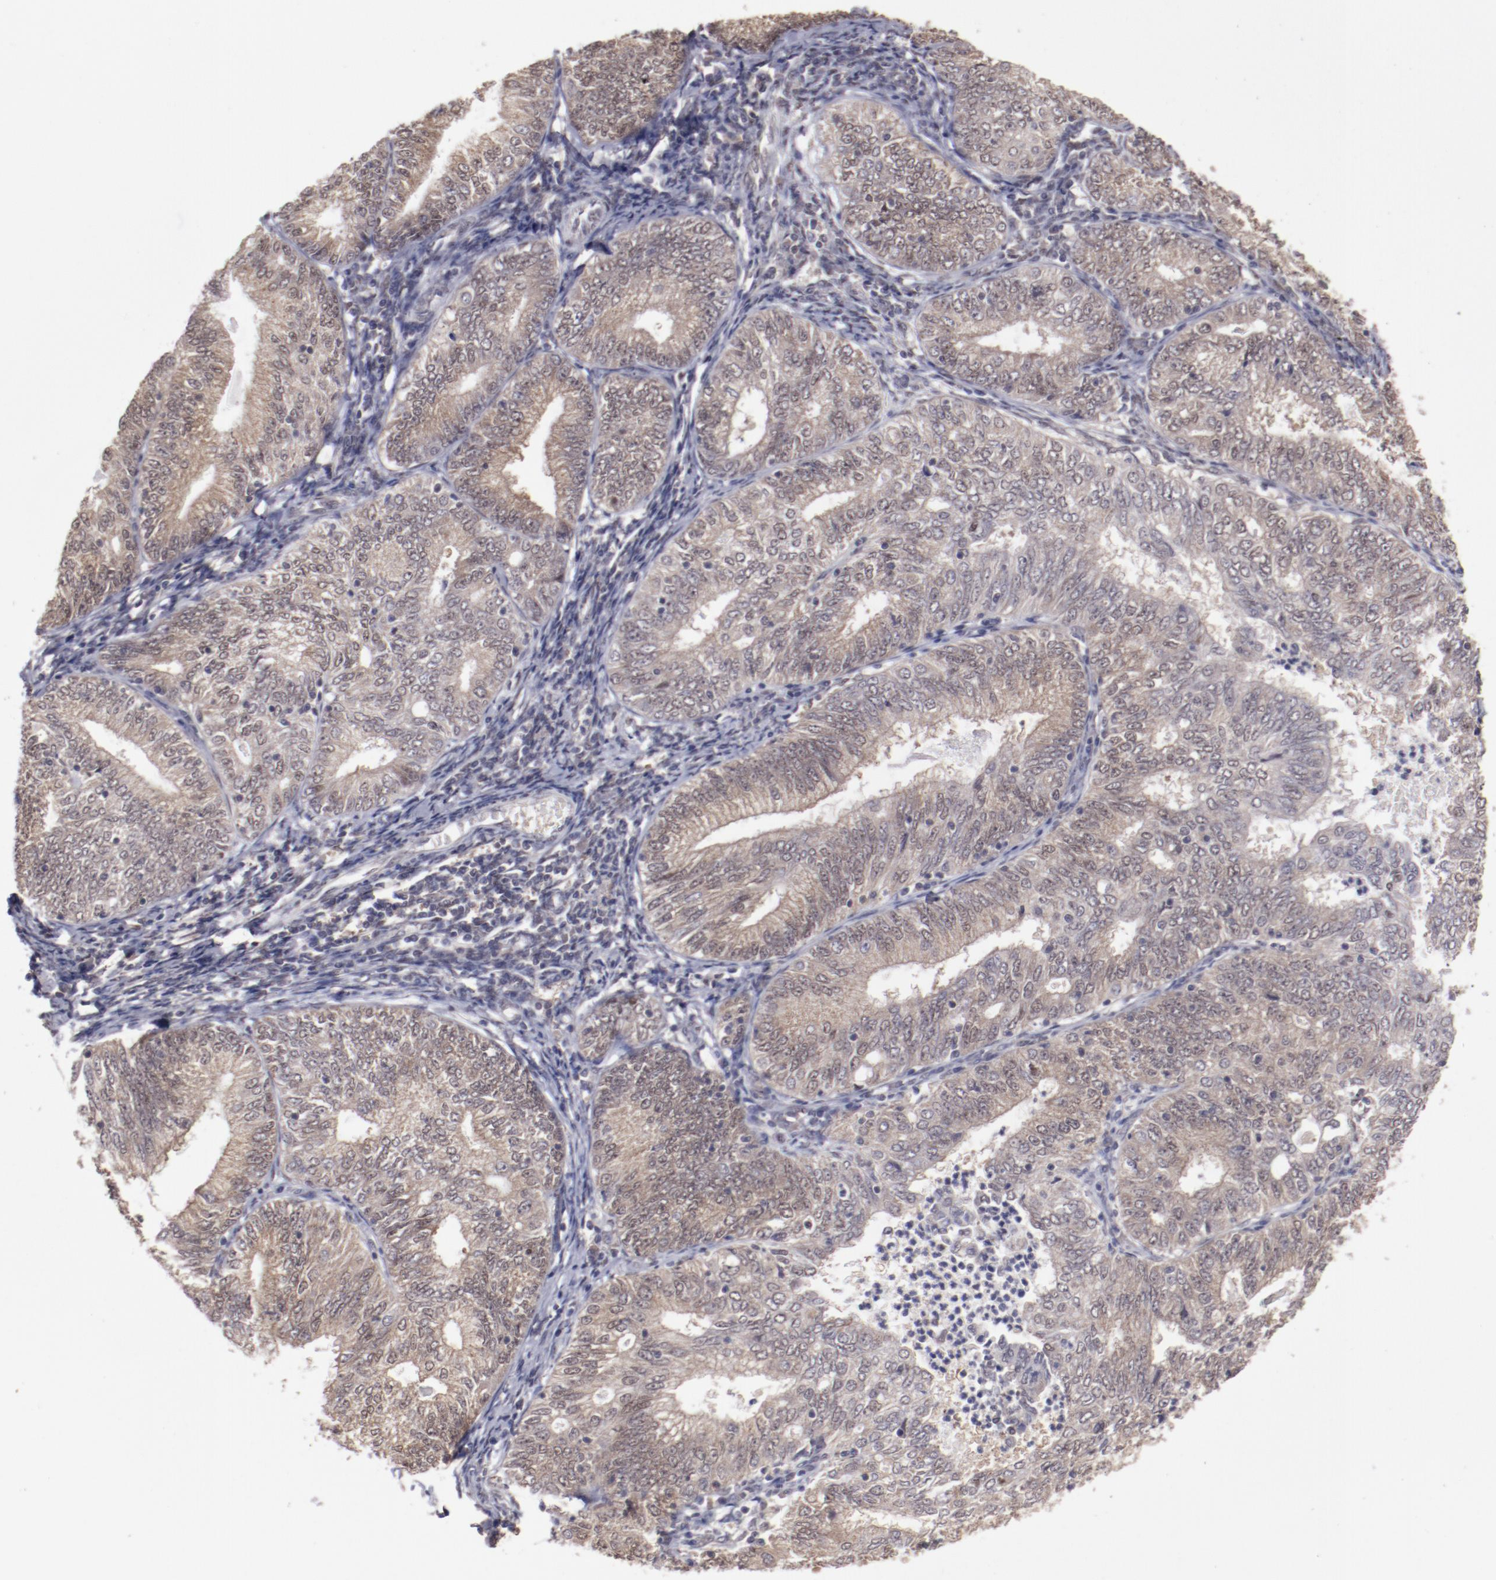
{"staining": {"intensity": "weak", "quantity": ">75%", "location": "cytoplasmic/membranous,nuclear"}, "tissue": "endometrial cancer", "cell_type": "Tumor cells", "image_type": "cancer", "snomed": [{"axis": "morphology", "description": "Adenocarcinoma, NOS"}, {"axis": "topography", "description": "Endometrium"}], "caption": "This photomicrograph displays adenocarcinoma (endometrial) stained with IHC to label a protein in brown. The cytoplasmic/membranous and nuclear of tumor cells show weak positivity for the protein. Nuclei are counter-stained blue.", "gene": "ARNT", "patient": {"sex": "female", "age": 69}}